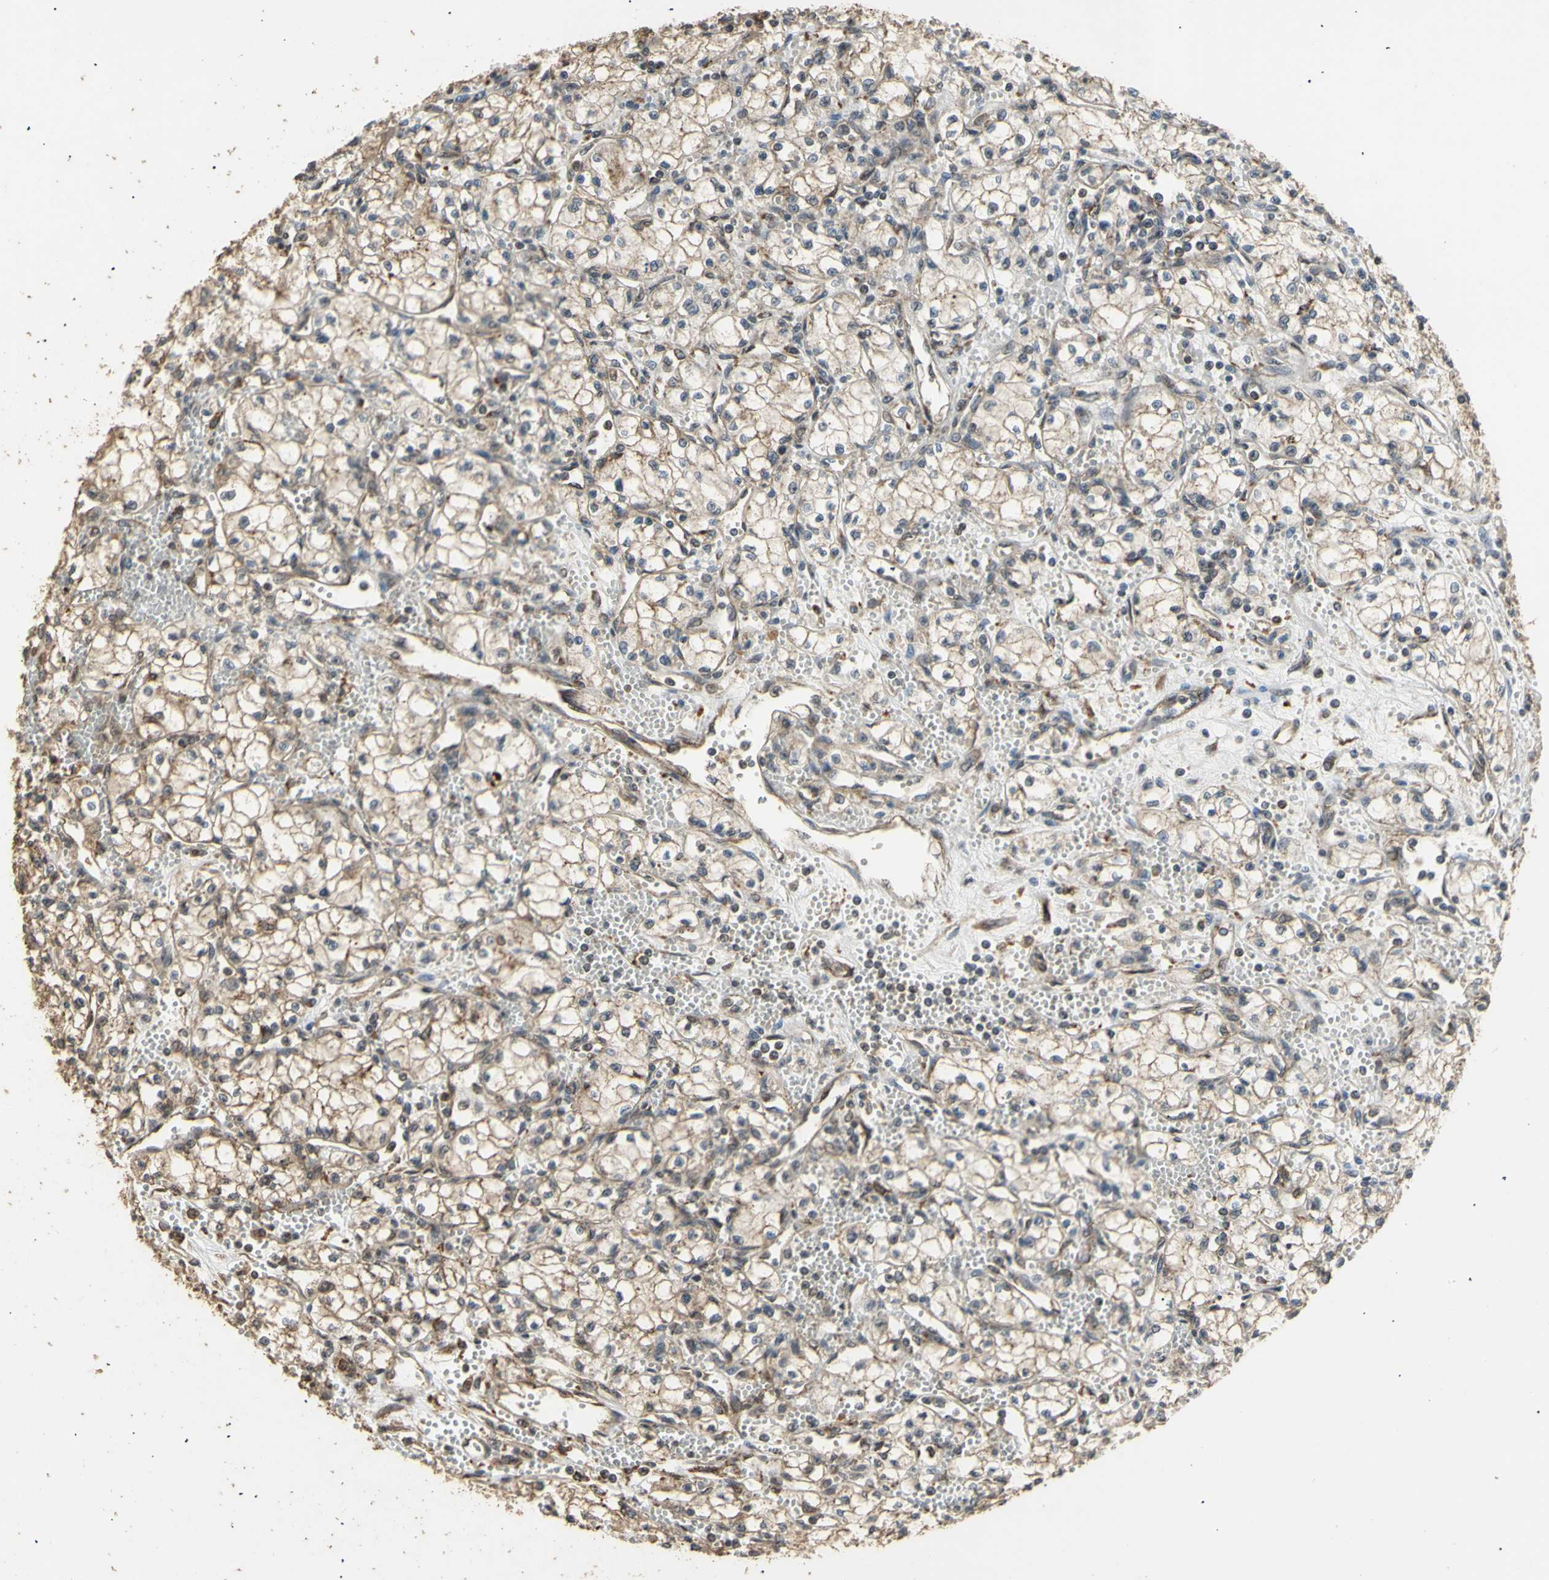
{"staining": {"intensity": "weak", "quantity": ">75%", "location": "cytoplasmic/membranous"}, "tissue": "renal cancer", "cell_type": "Tumor cells", "image_type": "cancer", "snomed": [{"axis": "morphology", "description": "Normal tissue, NOS"}, {"axis": "morphology", "description": "Adenocarcinoma, NOS"}, {"axis": "topography", "description": "Kidney"}], "caption": "Protein staining shows weak cytoplasmic/membranous expression in about >75% of tumor cells in renal cancer (adenocarcinoma). The protein is stained brown, and the nuclei are stained in blue (DAB (3,3'-diaminobenzidine) IHC with brightfield microscopy, high magnification).", "gene": "GTF2E2", "patient": {"sex": "male", "age": 59}}